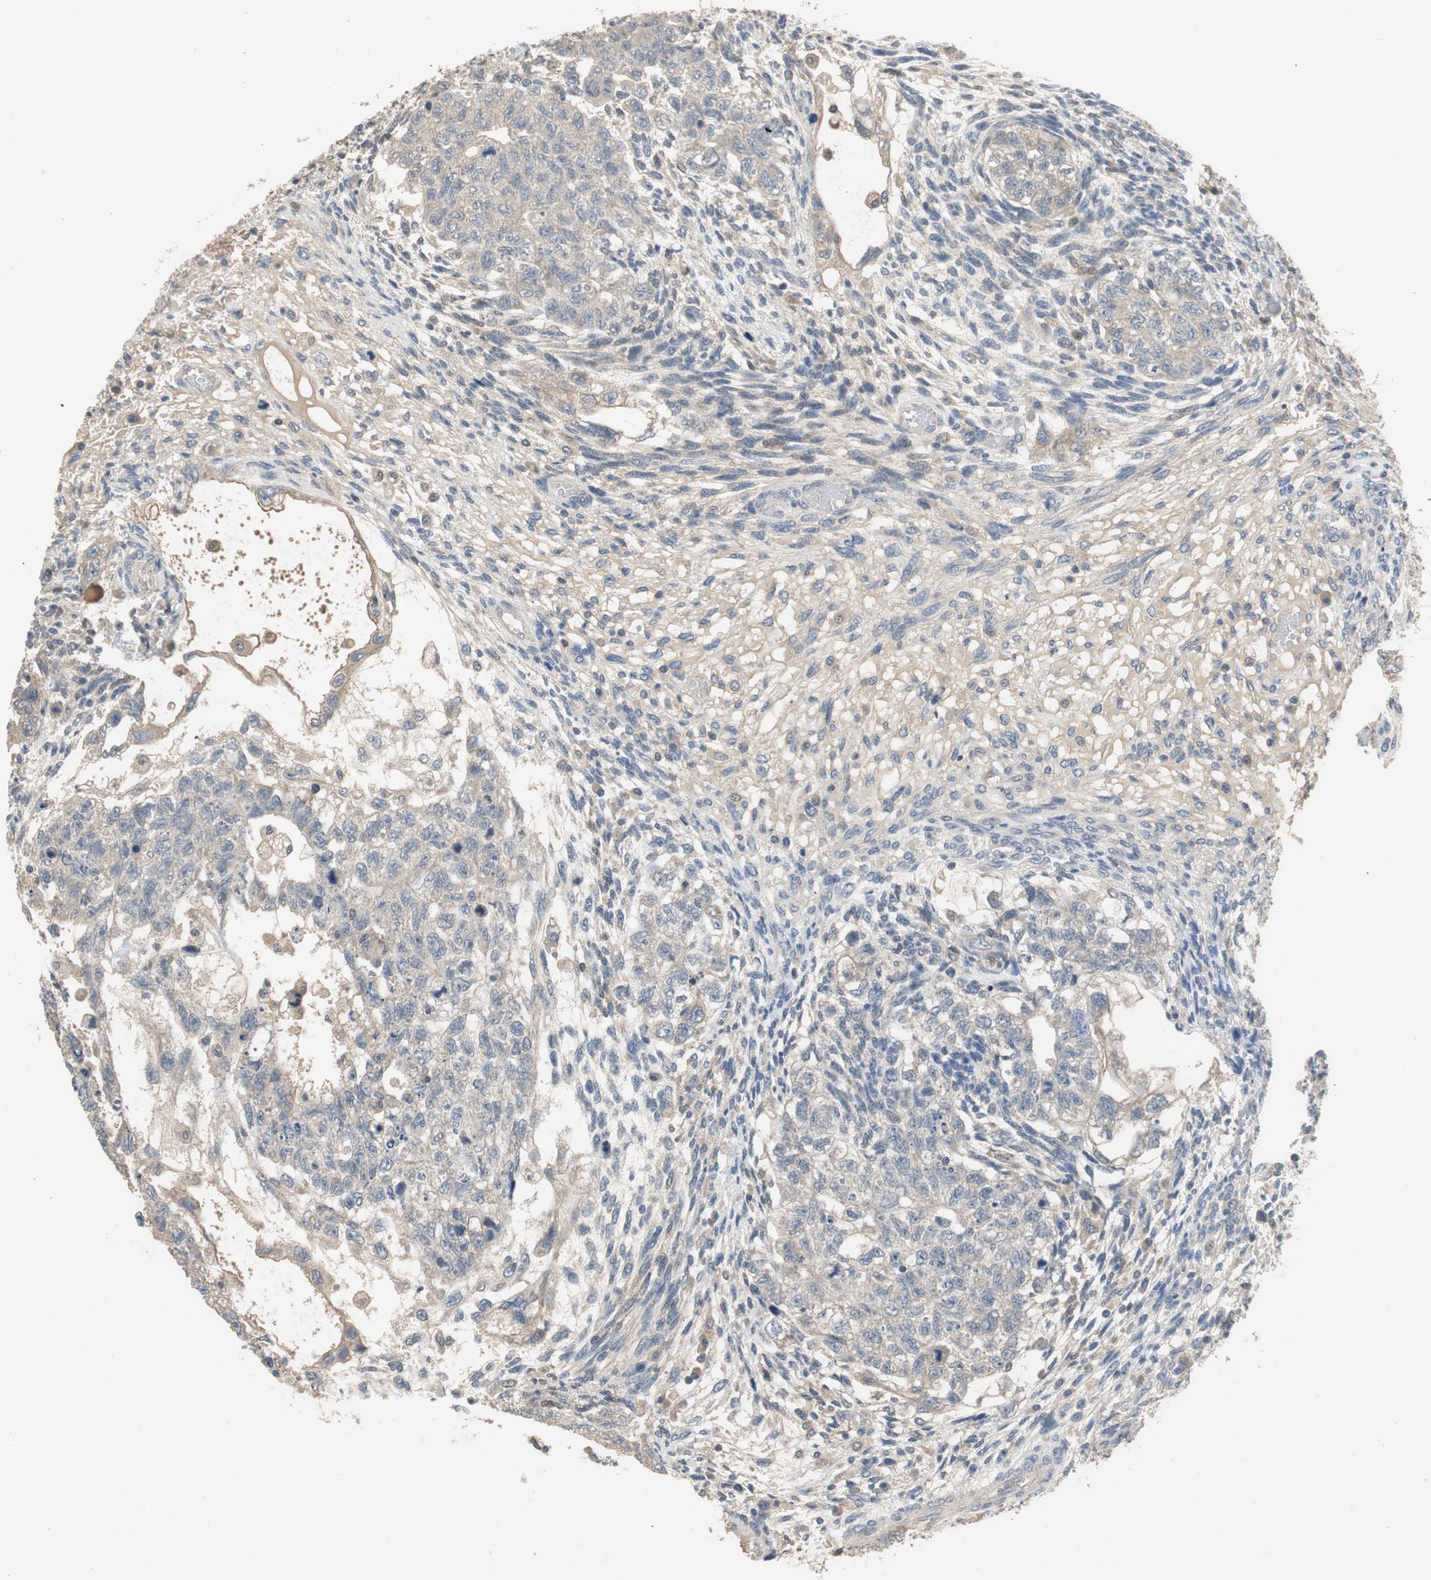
{"staining": {"intensity": "weak", "quantity": ">75%", "location": "cytoplasmic/membranous"}, "tissue": "testis cancer", "cell_type": "Tumor cells", "image_type": "cancer", "snomed": [{"axis": "morphology", "description": "Normal tissue, NOS"}, {"axis": "morphology", "description": "Carcinoma, Embryonal, NOS"}, {"axis": "topography", "description": "Testis"}], "caption": "Protein staining displays weak cytoplasmic/membranous staining in about >75% of tumor cells in embryonal carcinoma (testis).", "gene": "ADAP1", "patient": {"sex": "male", "age": 36}}